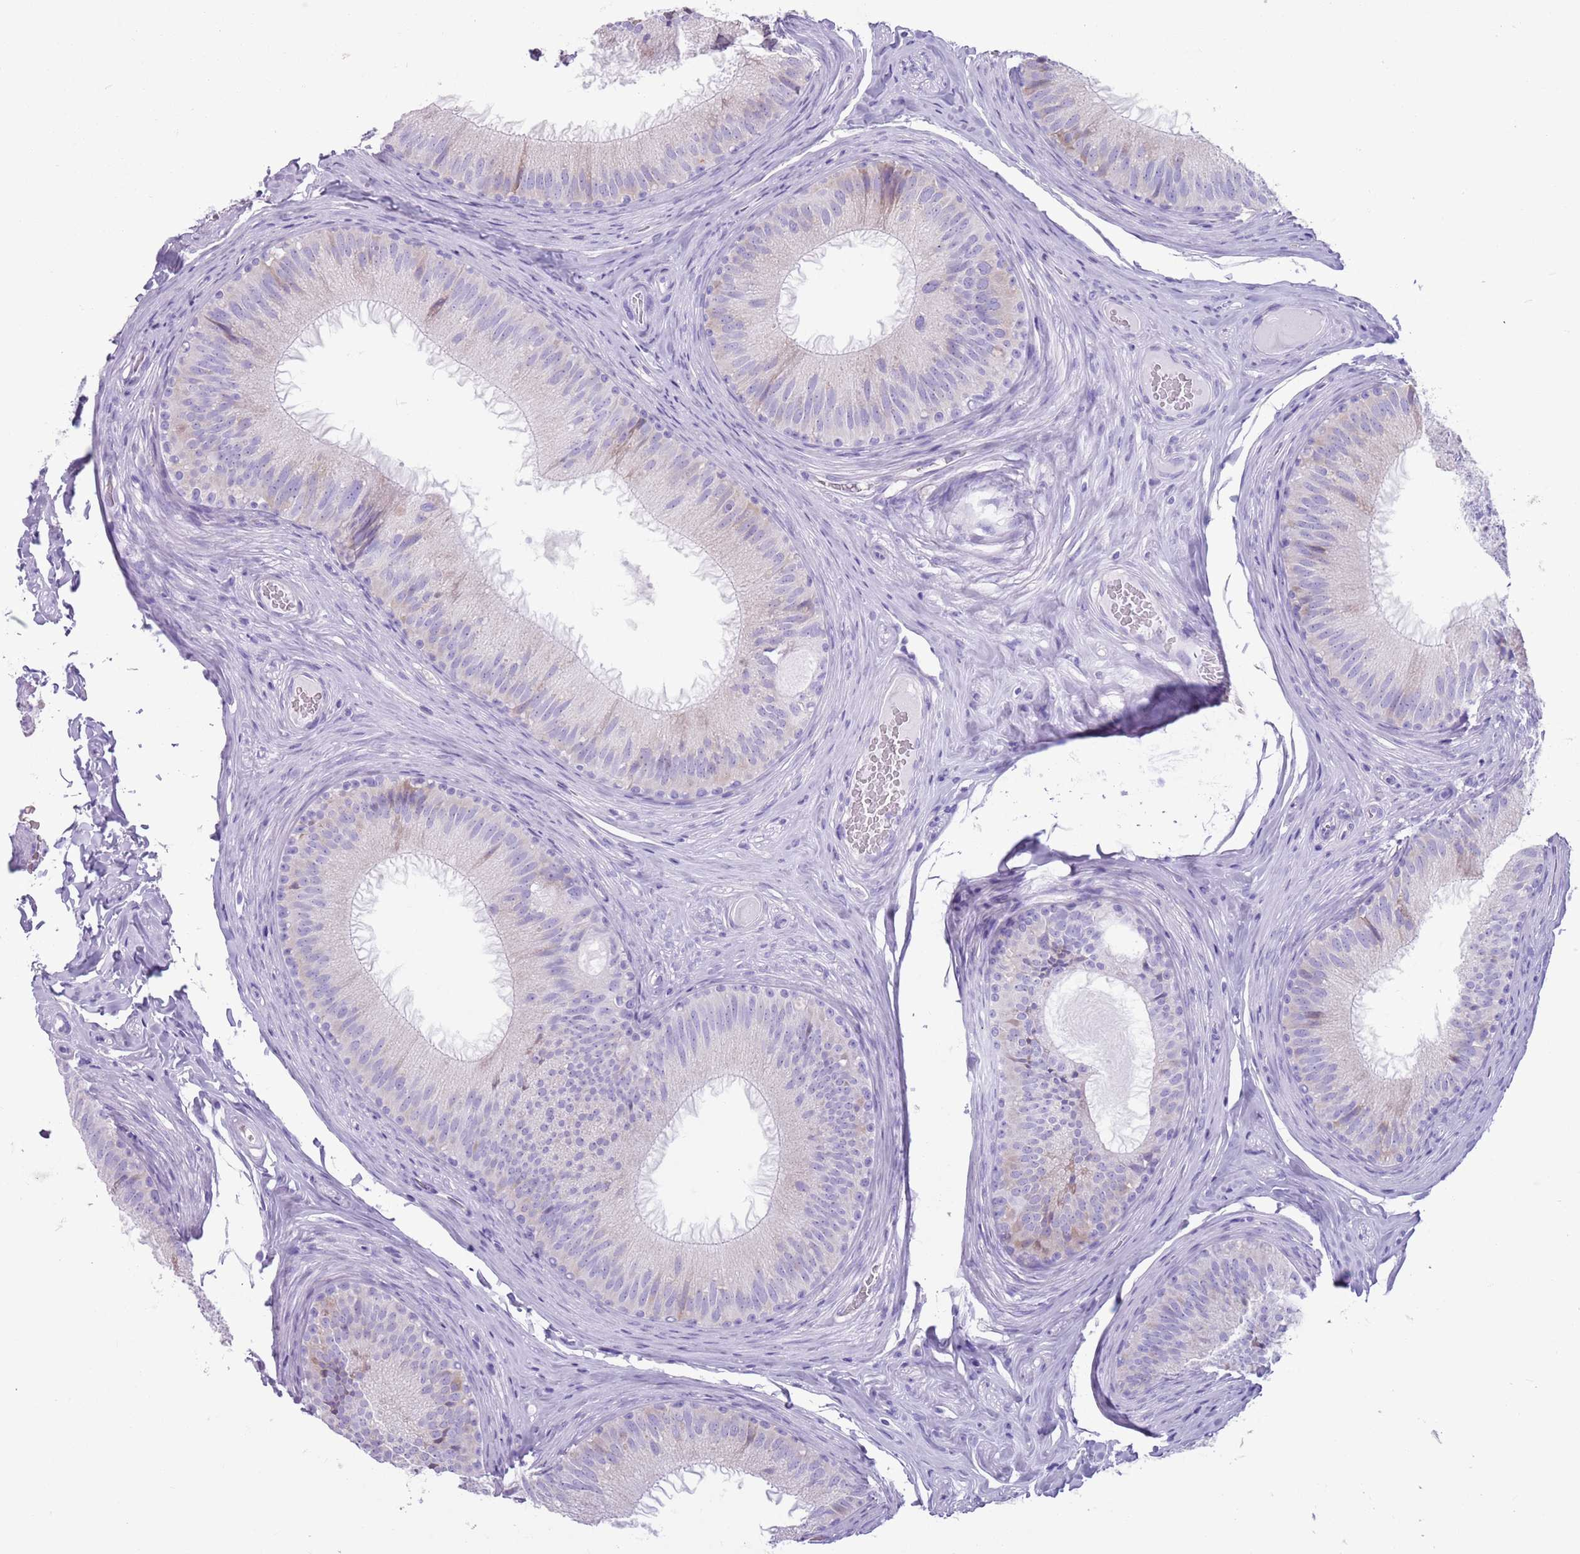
{"staining": {"intensity": "negative", "quantity": "none", "location": "none"}, "tissue": "epididymis", "cell_type": "Glandular cells", "image_type": "normal", "snomed": [{"axis": "morphology", "description": "Normal tissue, NOS"}, {"axis": "topography", "description": "Epididymis"}], "caption": "Immunohistochemistry histopathology image of benign human epididymis stained for a protein (brown), which shows no staining in glandular cells. (DAB (3,3'-diaminobenzidine) immunohistochemistry, high magnification).", "gene": "ENSG00000263020", "patient": {"sex": "male", "age": 34}}